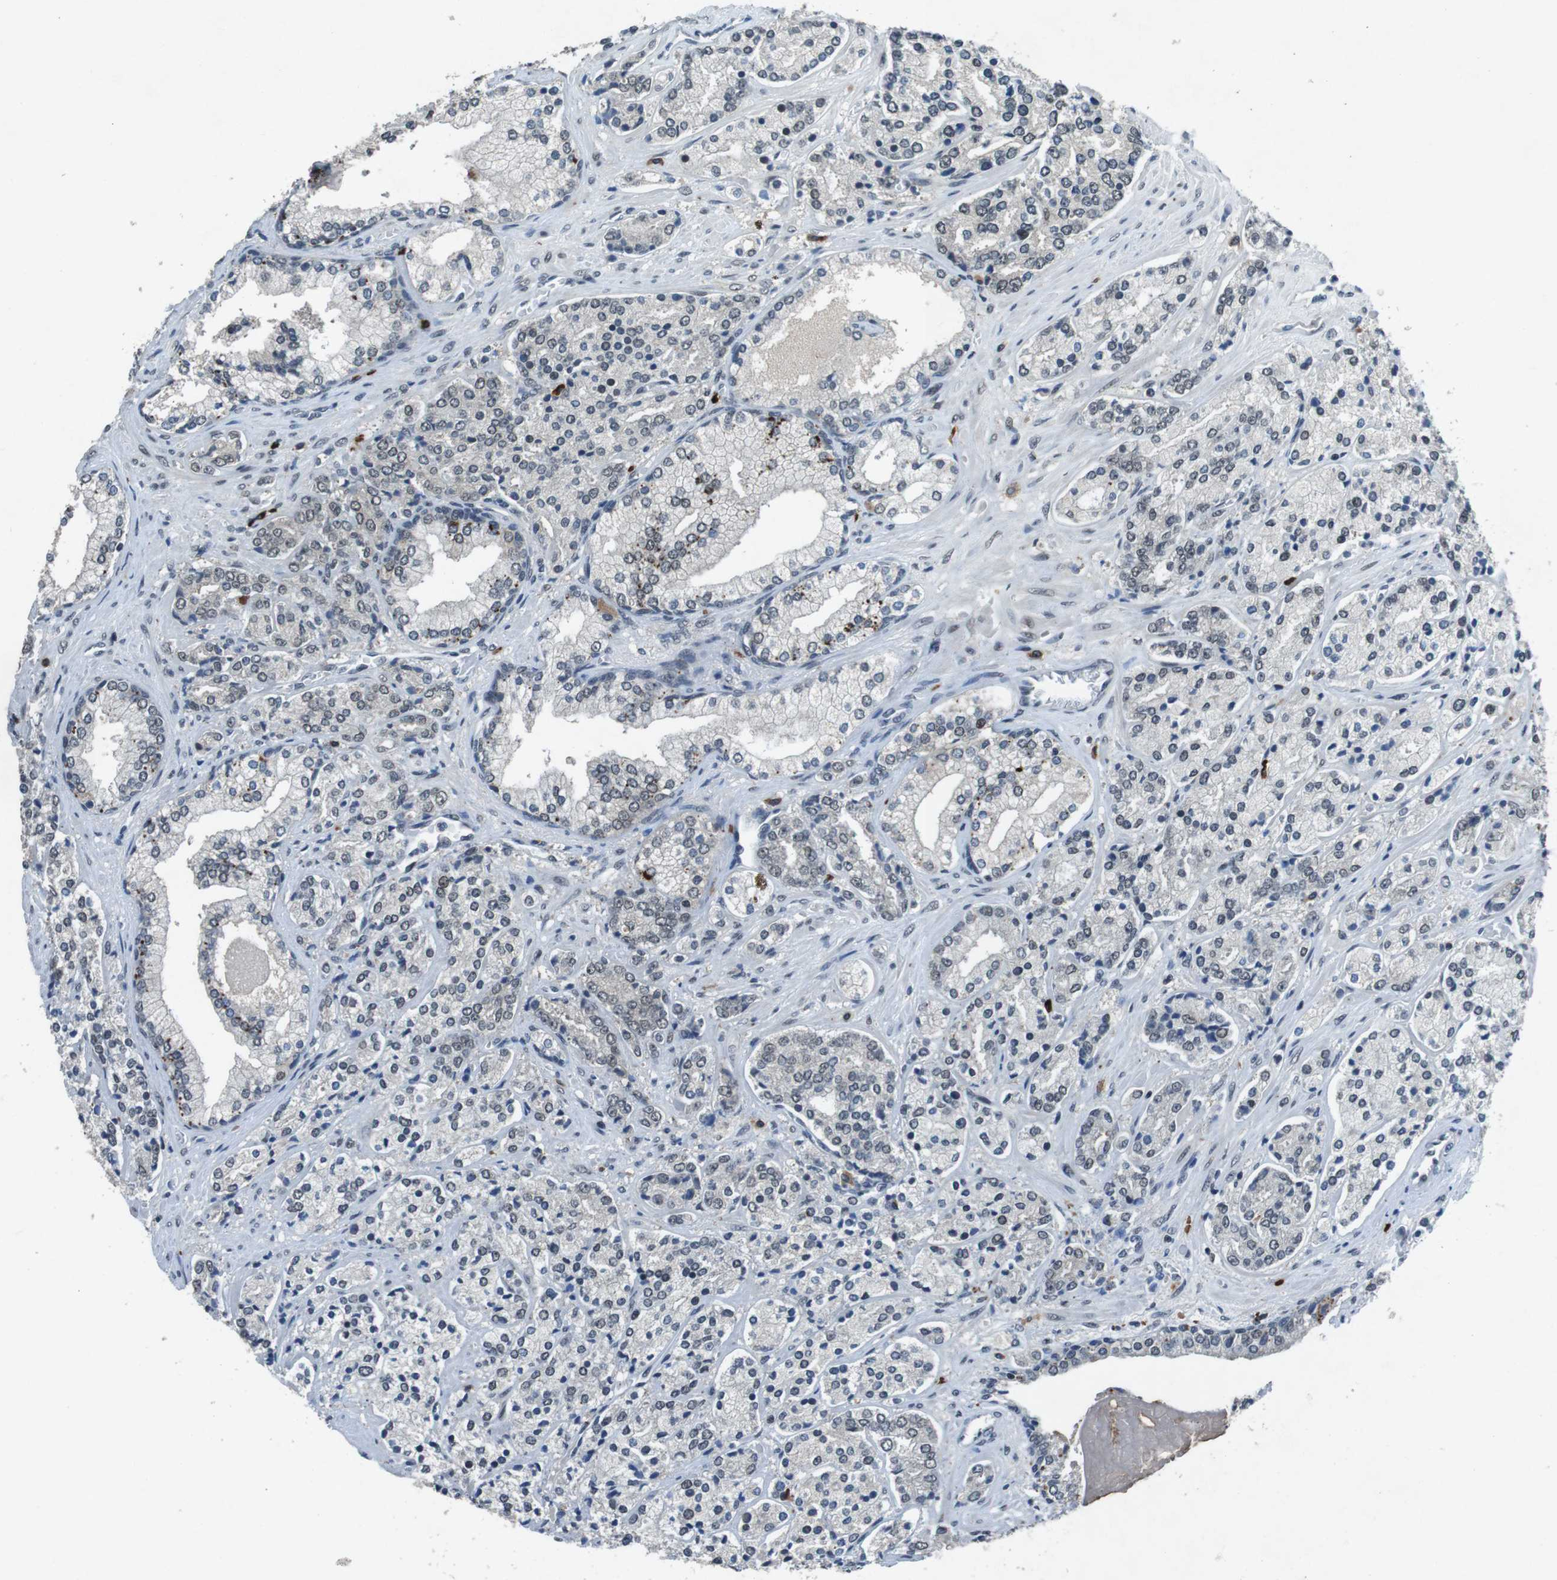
{"staining": {"intensity": "negative", "quantity": "none", "location": "none"}, "tissue": "prostate cancer", "cell_type": "Tumor cells", "image_type": "cancer", "snomed": [{"axis": "morphology", "description": "Adenocarcinoma, High grade"}, {"axis": "topography", "description": "Prostate"}], "caption": "The IHC photomicrograph has no significant positivity in tumor cells of prostate adenocarcinoma (high-grade) tissue.", "gene": "USP7", "patient": {"sex": "male", "age": 71}}